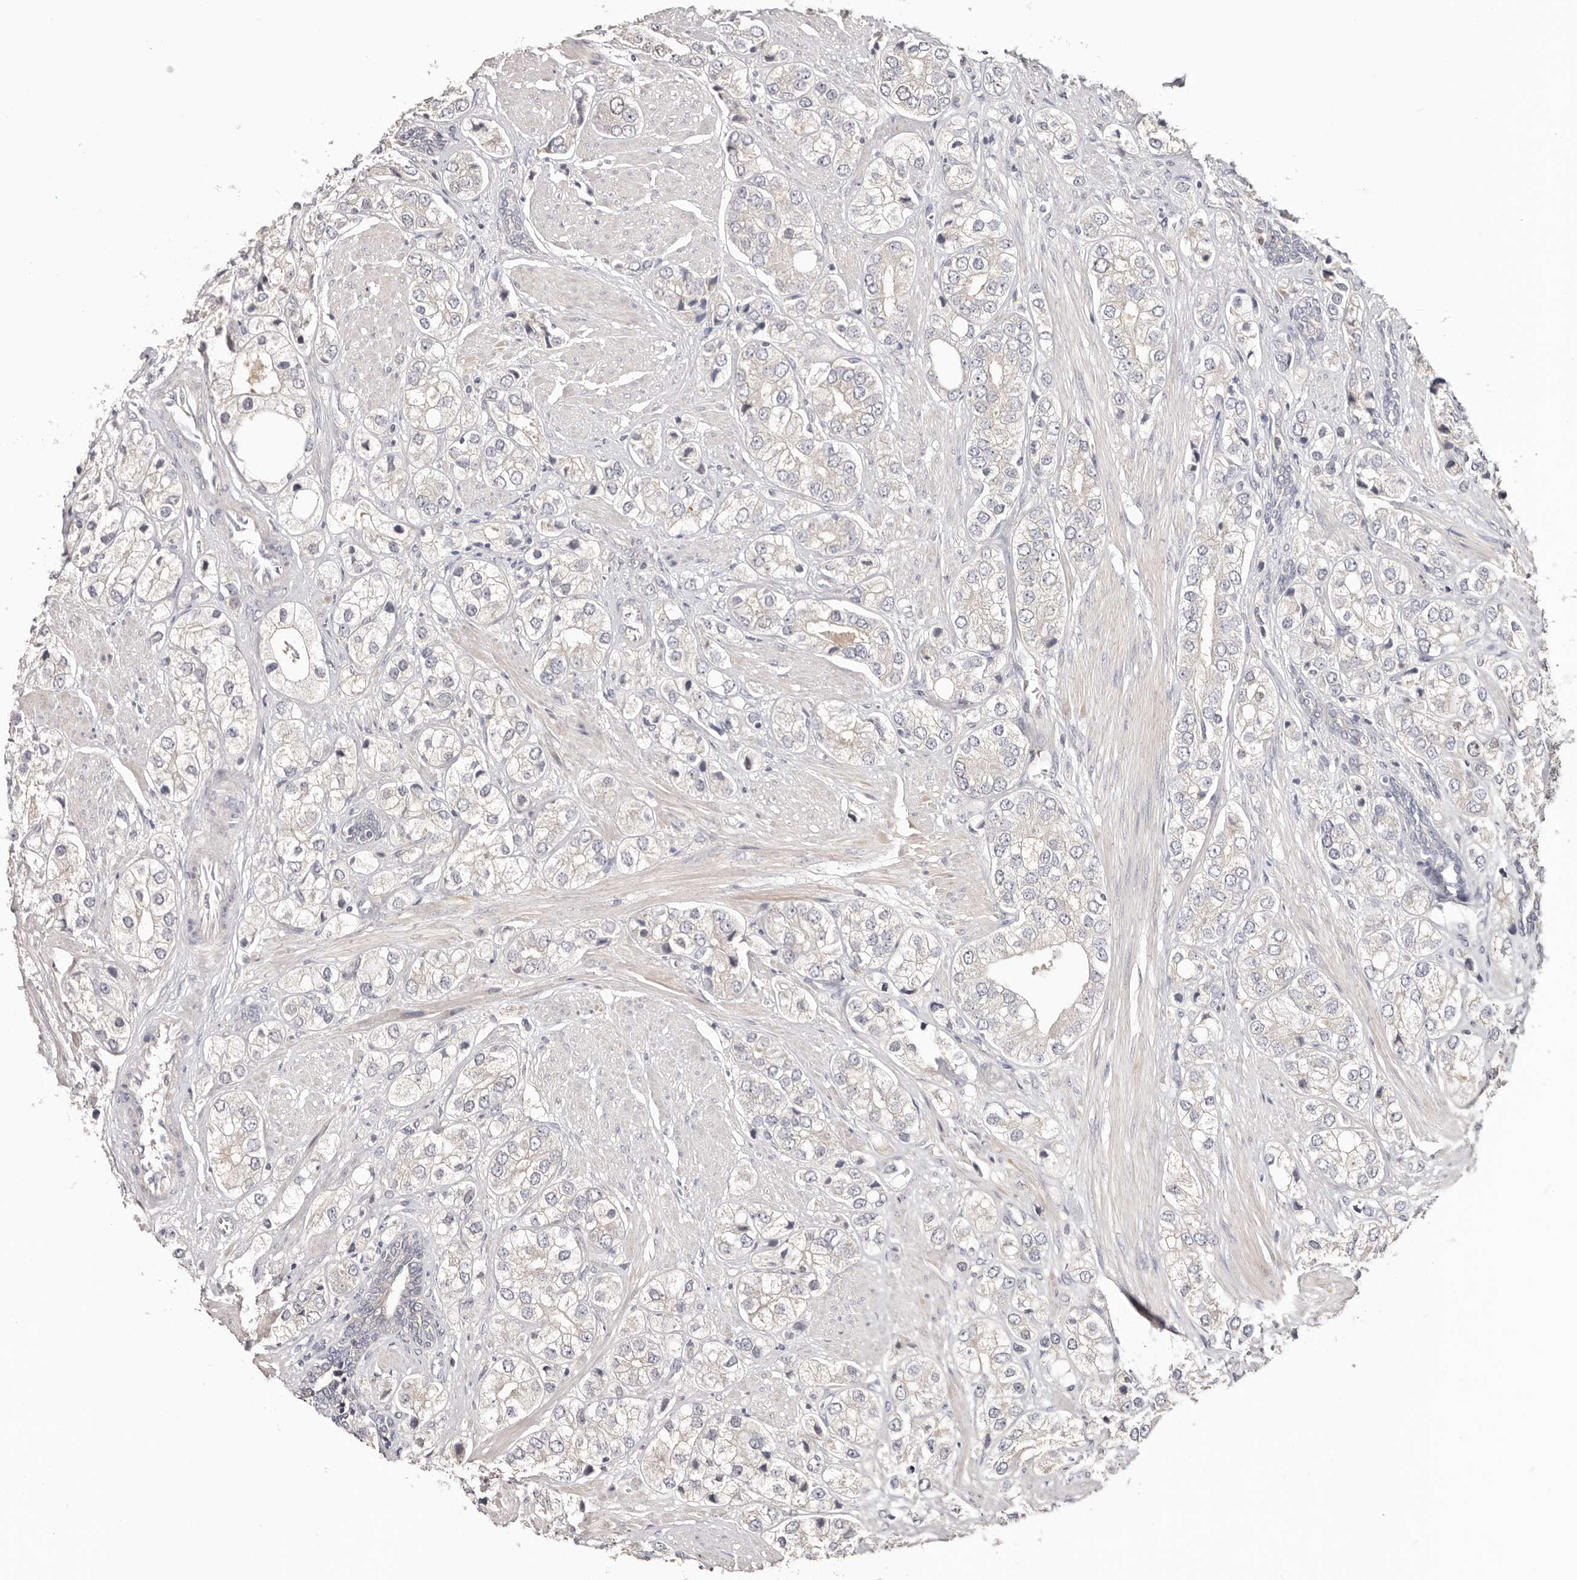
{"staining": {"intensity": "negative", "quantity": "none", "location": "none"}, "tissue": "prostate cancer", "cell_type": "Tumor cells", "image_type": "cancer", "snomed": [{"axis": "morphology", "description": "Adenocarcinoma, High grade"}, {"axis": "topography", "description": "Prostate"}], "caption": "IHC of prostate cancer (adenocarcinoma (high-grade)) demonstrates no expression in tumor cells.", "gene": "CCDC190", "patient": {"sex": "male", "age": 50}}